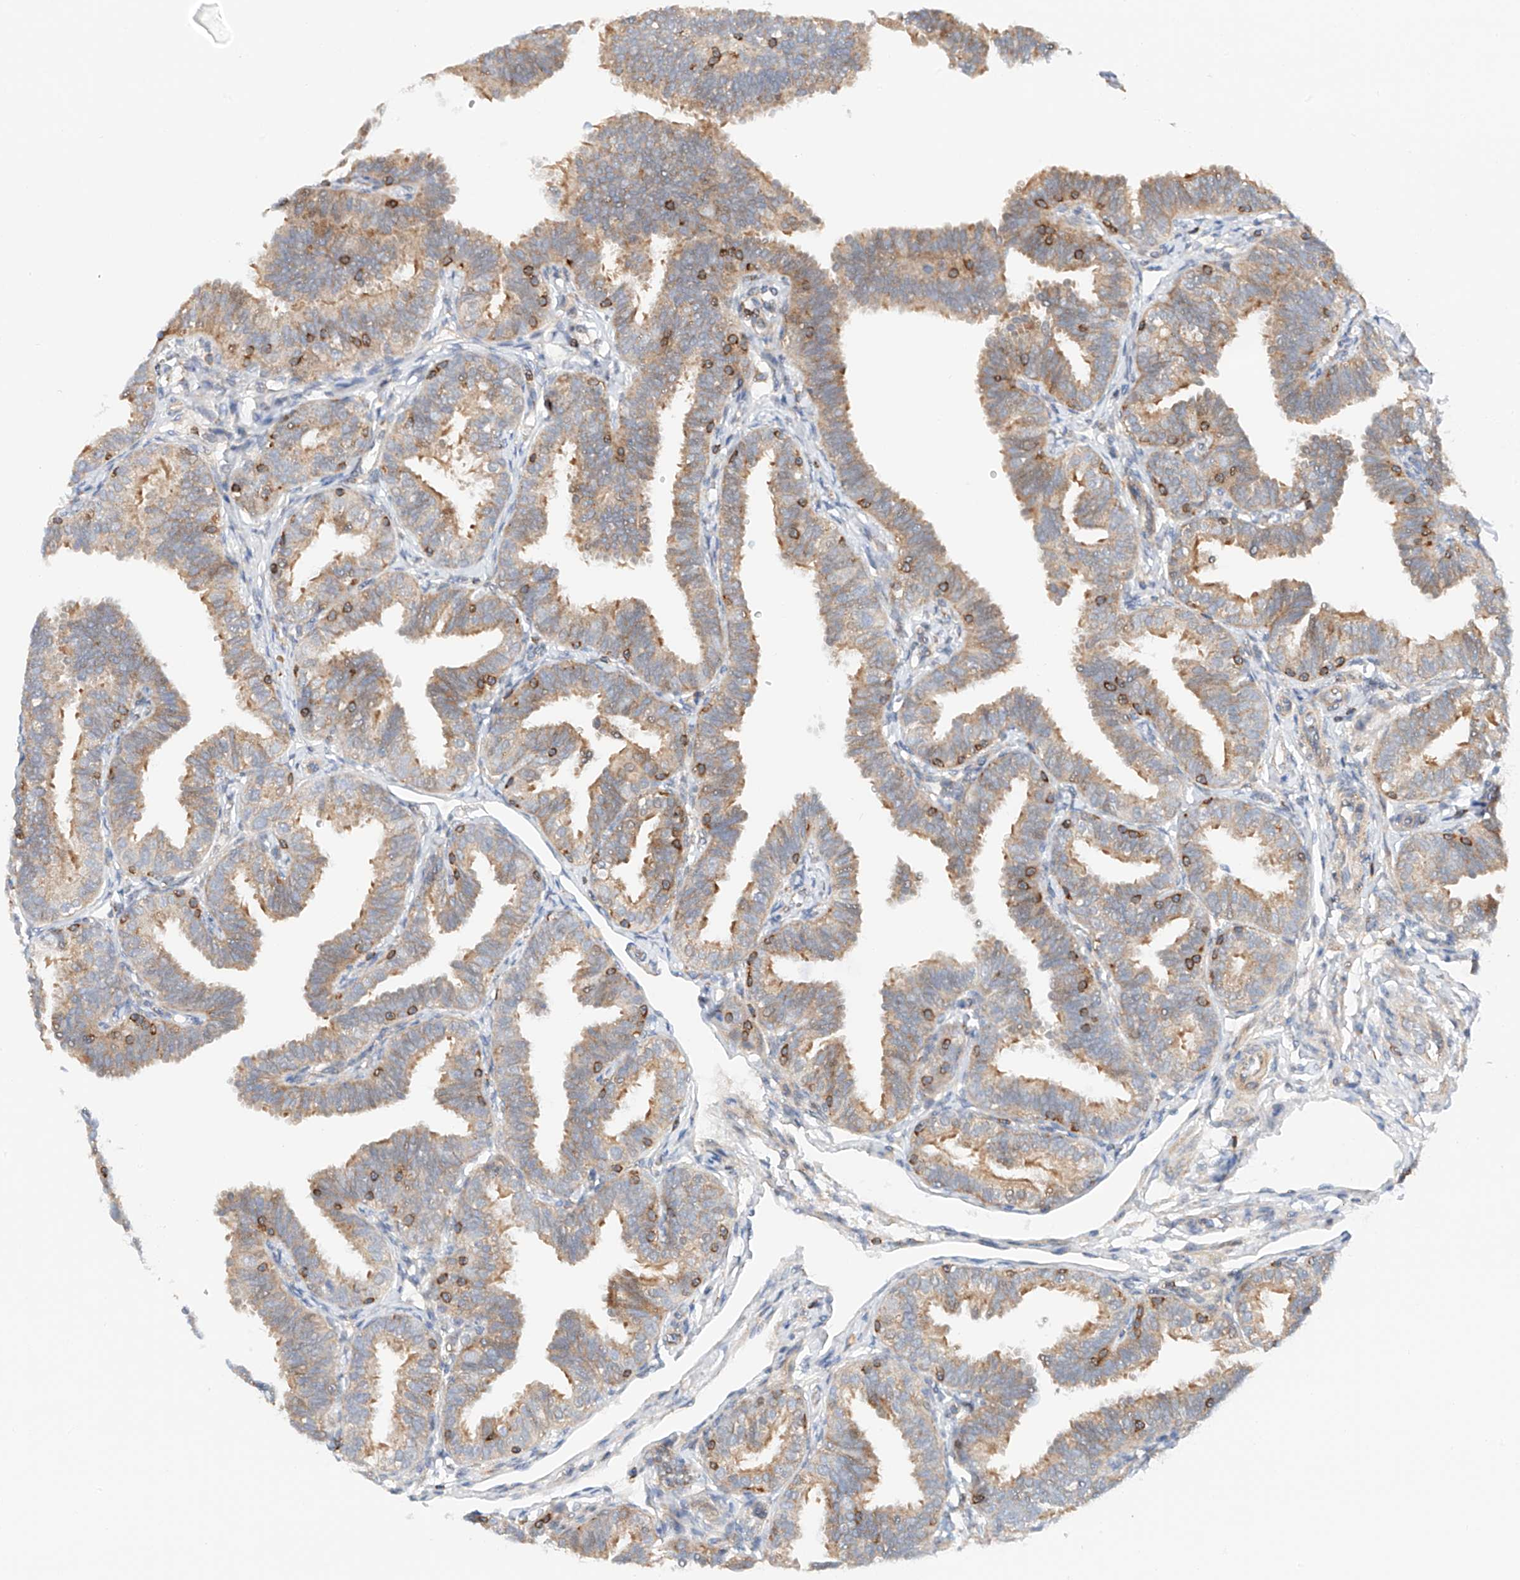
{"staining": {"intensity": "moderate", "quantity": "<25%", "location": "cytoplasmic/membranous"}, "tissue": "fallopian tube", "cell_type": "Glandular cells", "image_type": "normal", "snomed": [{"axis": "morphology", "description": "Normal tissue, NOS"}, {"axis": "topography", "description": "Fallopian tube"}], "caption": "The immunohistochemical stain highlights moderate cytoplasmic/membranous expression in glandular cells of normal fallopian tube.", "gene": "MFN2", "patient": {"sex": "female", "age": 35}}